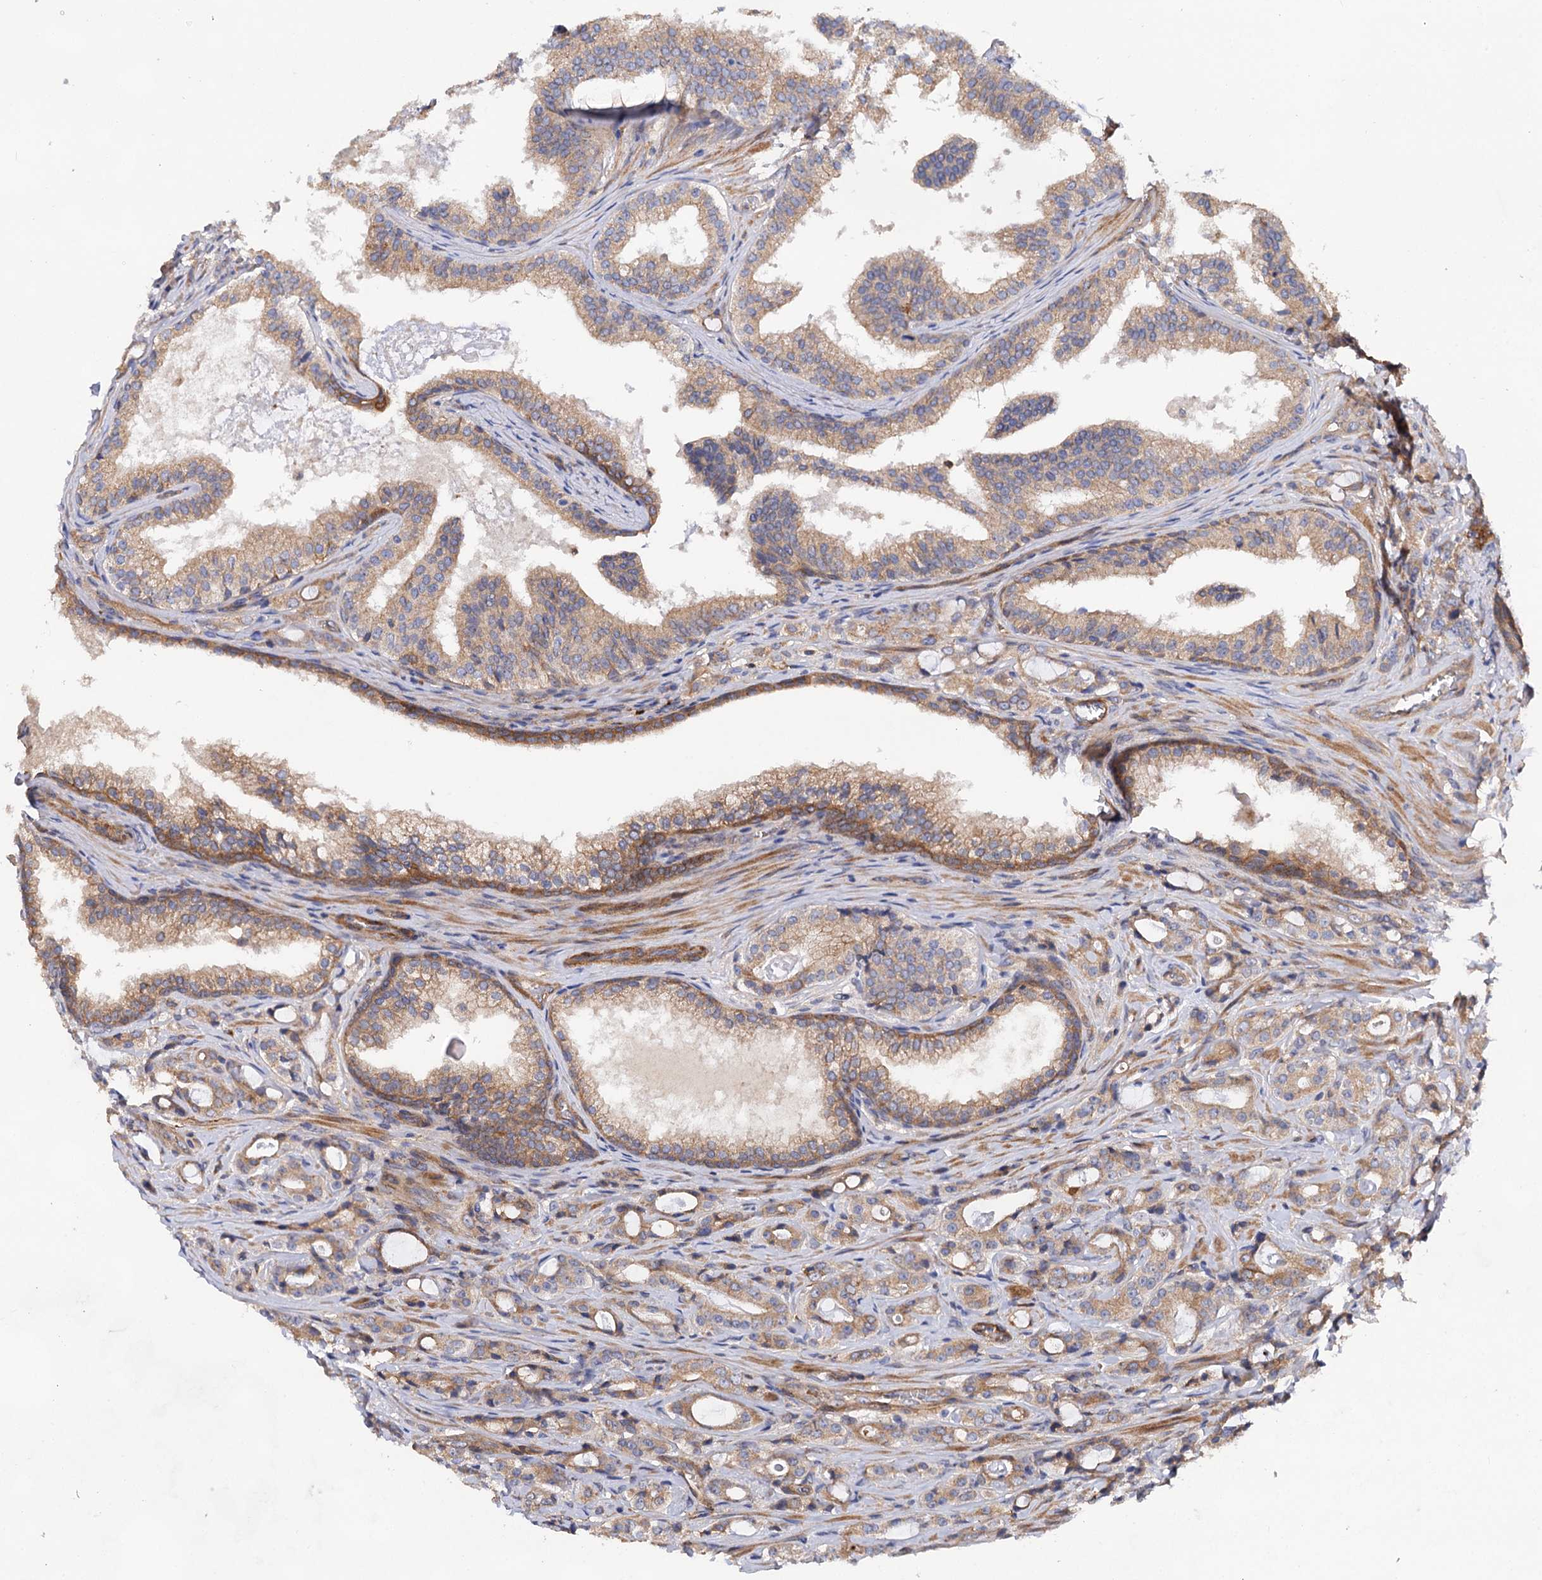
{"staining": {"intensity": "weak", "quantity": "25%-75%", "location": "cytoplasmic/membranous"}, "tissue": "prostate cancer", "cell_type": "Tumor cells", "image_type": "cancer", "snomed": [{"axis": "morphology", "description": "Adenocarcinoma, High grade"}, {"axis": "topography", "description": "Prostate"}], "caption": "Protein expression analysis of human prostate cancer reveals weak cytoplasmic/membranous staining in about 25%-75% of tumor cells. Immunohistochemistry stains the protein of interest in brown and the nuclei are stained blue.", "gene": "CSAD", "patient": {"sex": "male", "age": 63}}